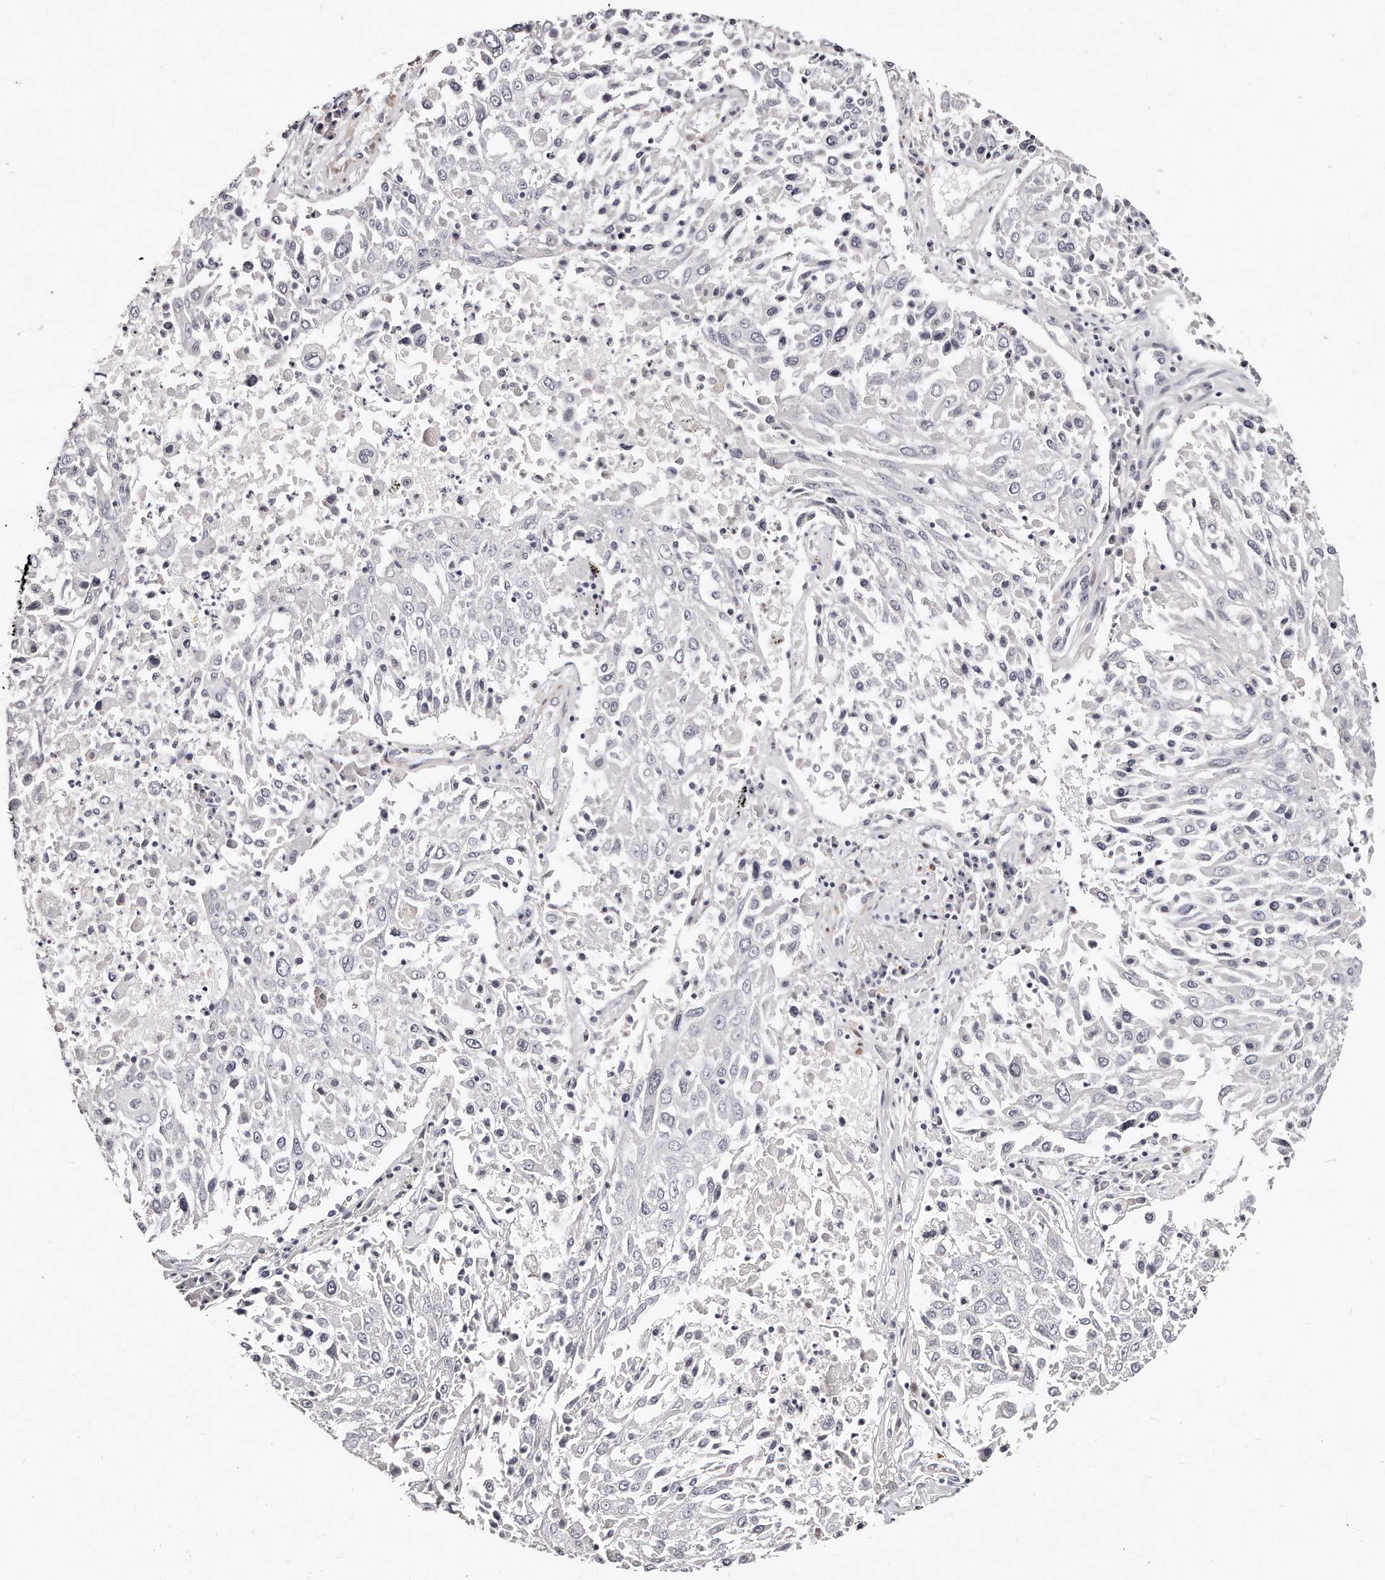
{"staining": {"intensity": "negative", "quantity": "none", "location": "none"}, "tissue": "lung cancer", "cell_type": "Tumor cells", "image_type": "cancer", "snomed": [{"axis": "morphology", "description": "Squamous cell carcinoma, NOS"}, {"axis": "topography", "description": "Lung"}], "caption": "Protein analysis of squamous cell carcinoma (lung) demonstrates no significant positivity in tumor cells. (DAB (3,3'-diaminobenzidine) immunohistochemistry (IHC) with hematoxylin counter stain).", "gene": "LMOD1", "patient": {"sex": "male", "age": 65}}